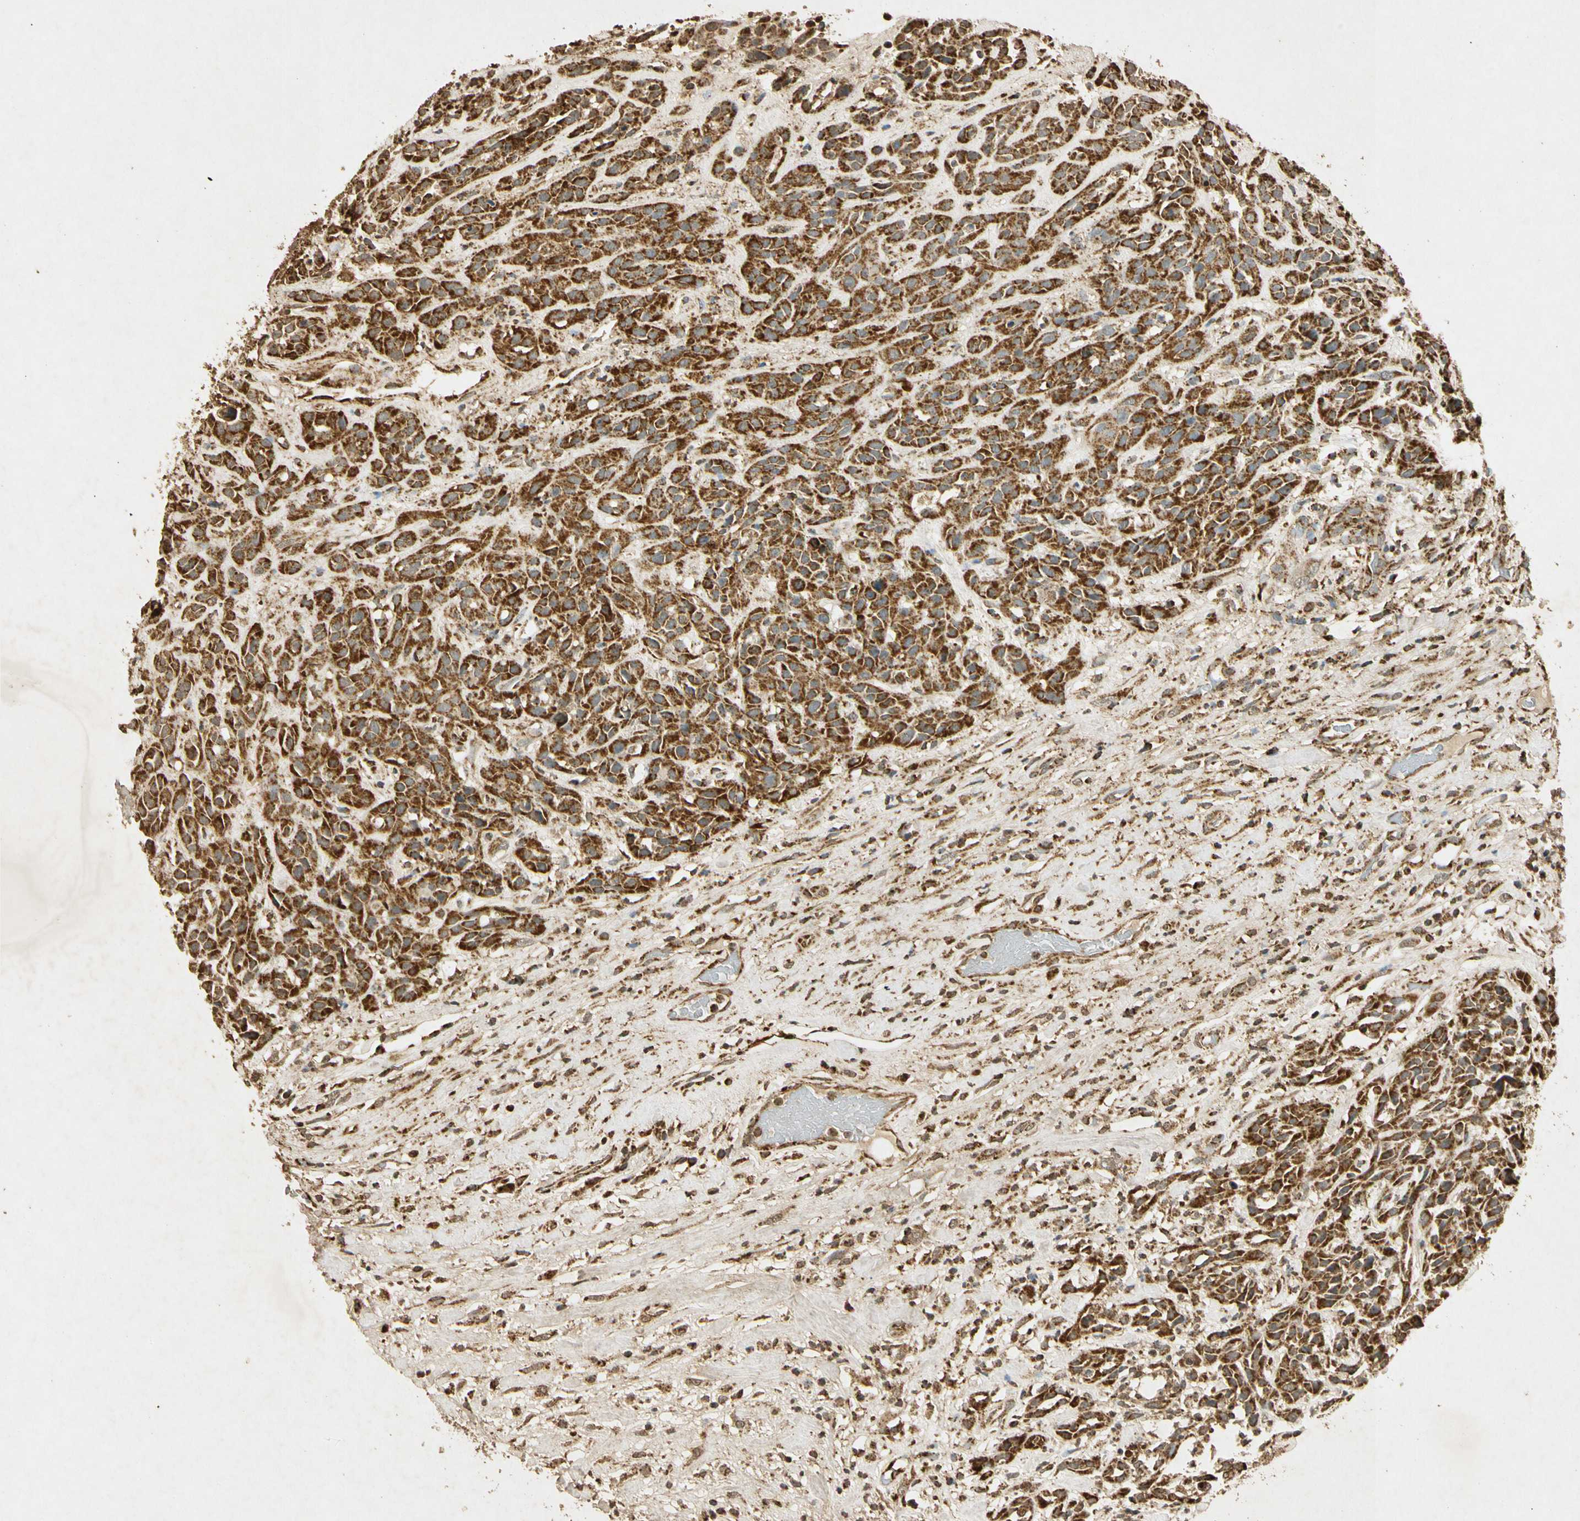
{"staining": {"intensity": "strong", "quantity": ">75%", "location": "cytoplasmic/membranous"}, "tissue": "head and neck cancer", "cell_type": "Tumor cells", "image_type": "cancer", "snomed": [{"axis": "morphology", "description": "Normal tissue, NOS"}, {"axis": "morphology", "description": "Squamous cell carcinoma, NOS"}, {"axis": "topography", "description": "Cartilage tissue"}, {"axis": "topography", "description": "Head-Neck"}], "caption": "Immunohistochemical staining of human head and neck squamous cell carcinoma demonstrates high levels of strong cytoplasmic/membranous protein staining in about >75% of tumor cells.", "gene": "PRDX3", "patient": {"sex": "male", "age": 62}}